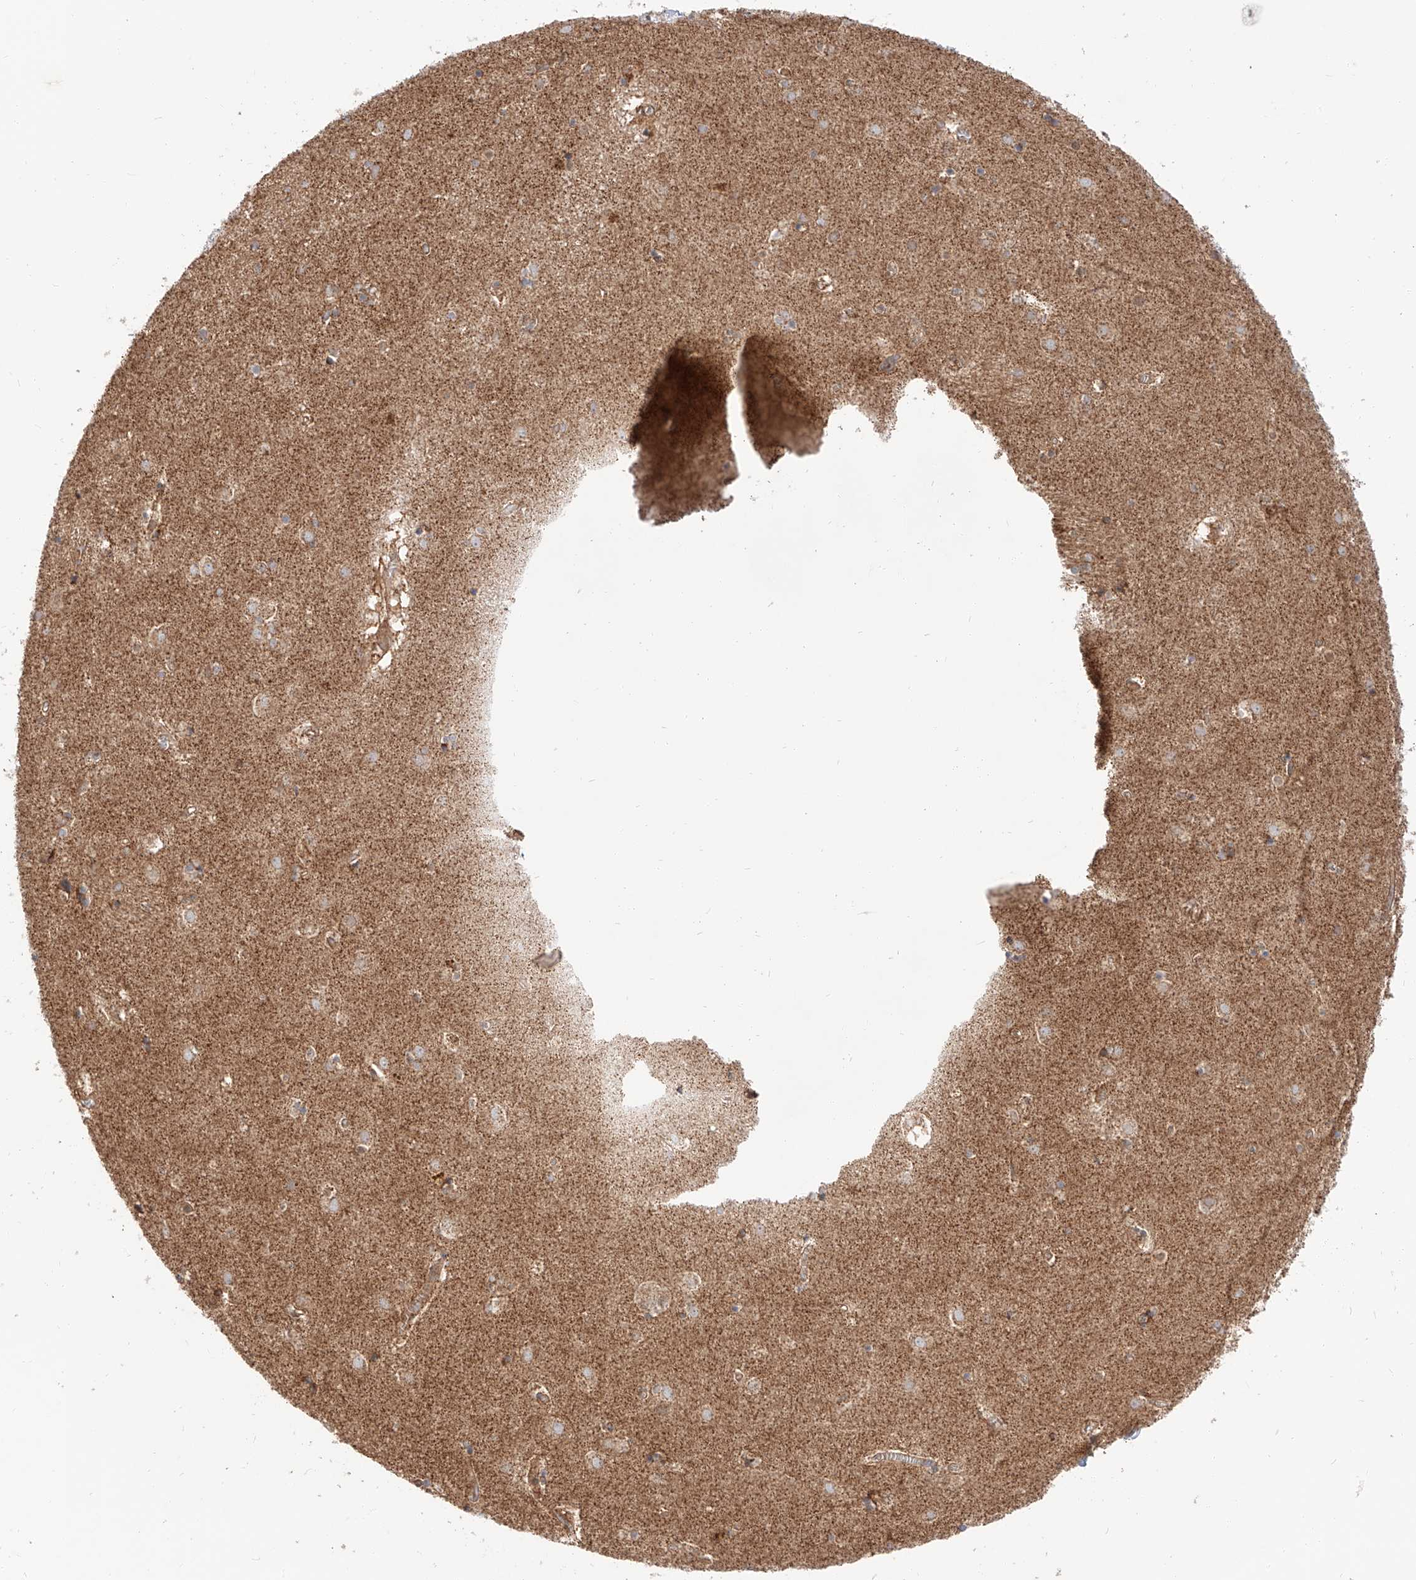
{"staining": {"intensity": "moderate", "quantity": "25%-75%", "location": "cytoplasmic/membranous"}, "tissue": "caudate", "cell_type": "Glial cells", "image_type": "normal", "snomed": [{"axis": "morphology", "description": "Normal tissue, NOS"}, {"axis": "topography", "description": "Lateral ventricle wall"}], "caption": "Immunohistochemical staining of normal human caudate displays 25%-75% levels of moderate cytoplasmic/membranous protein staining in about 25%-75% of glial cells.", "gene": "ISCA2", "patient": {"sex": "male", "age": 70}}